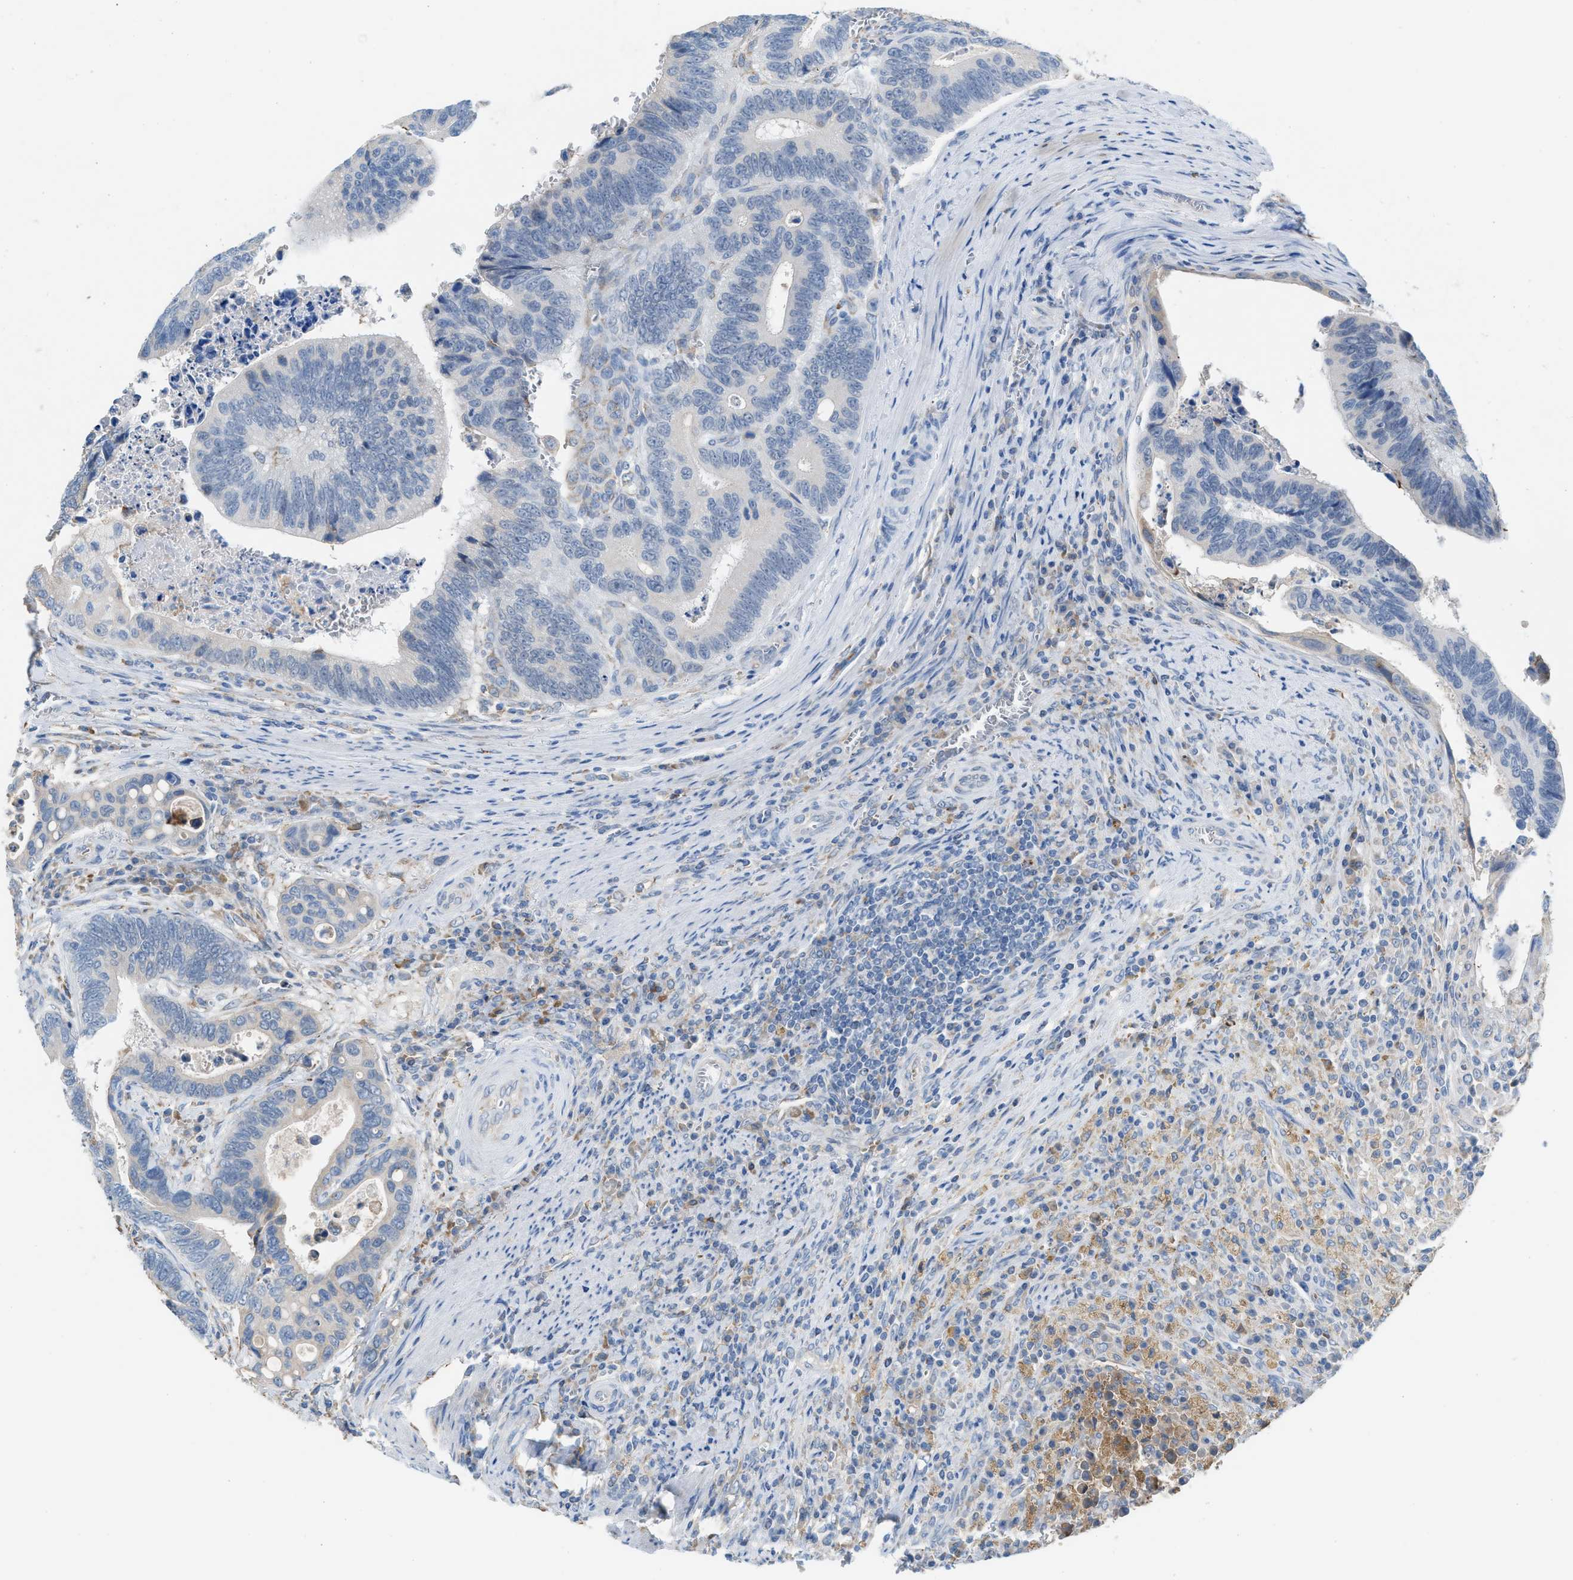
{"staining": {"intensity": "negative", "quantity": "none", "location": "none"}, "tissue": "colorectal cancer", "cell_type": "Tumor cells", "image_type": "cancer", "snomed": [{"axis": "morphology", "description": "Inflammation, NOS"}, {"axis": "morphology", "description": "Adenocarcinoma, NOS"}, {"axis": "topography", "description": "Colon"}], "caption": "Immunohistochemistry of adenocarcinoma (colorectal) exhibits no expression in tumor cells. The staining is performed using DAB (3,3'-diaminobenzidine) brown chromogen with nuclei counter-stained in using hematoxylin.", "gene": "CA3", "patient": {"sex": "male", "age": 72}}